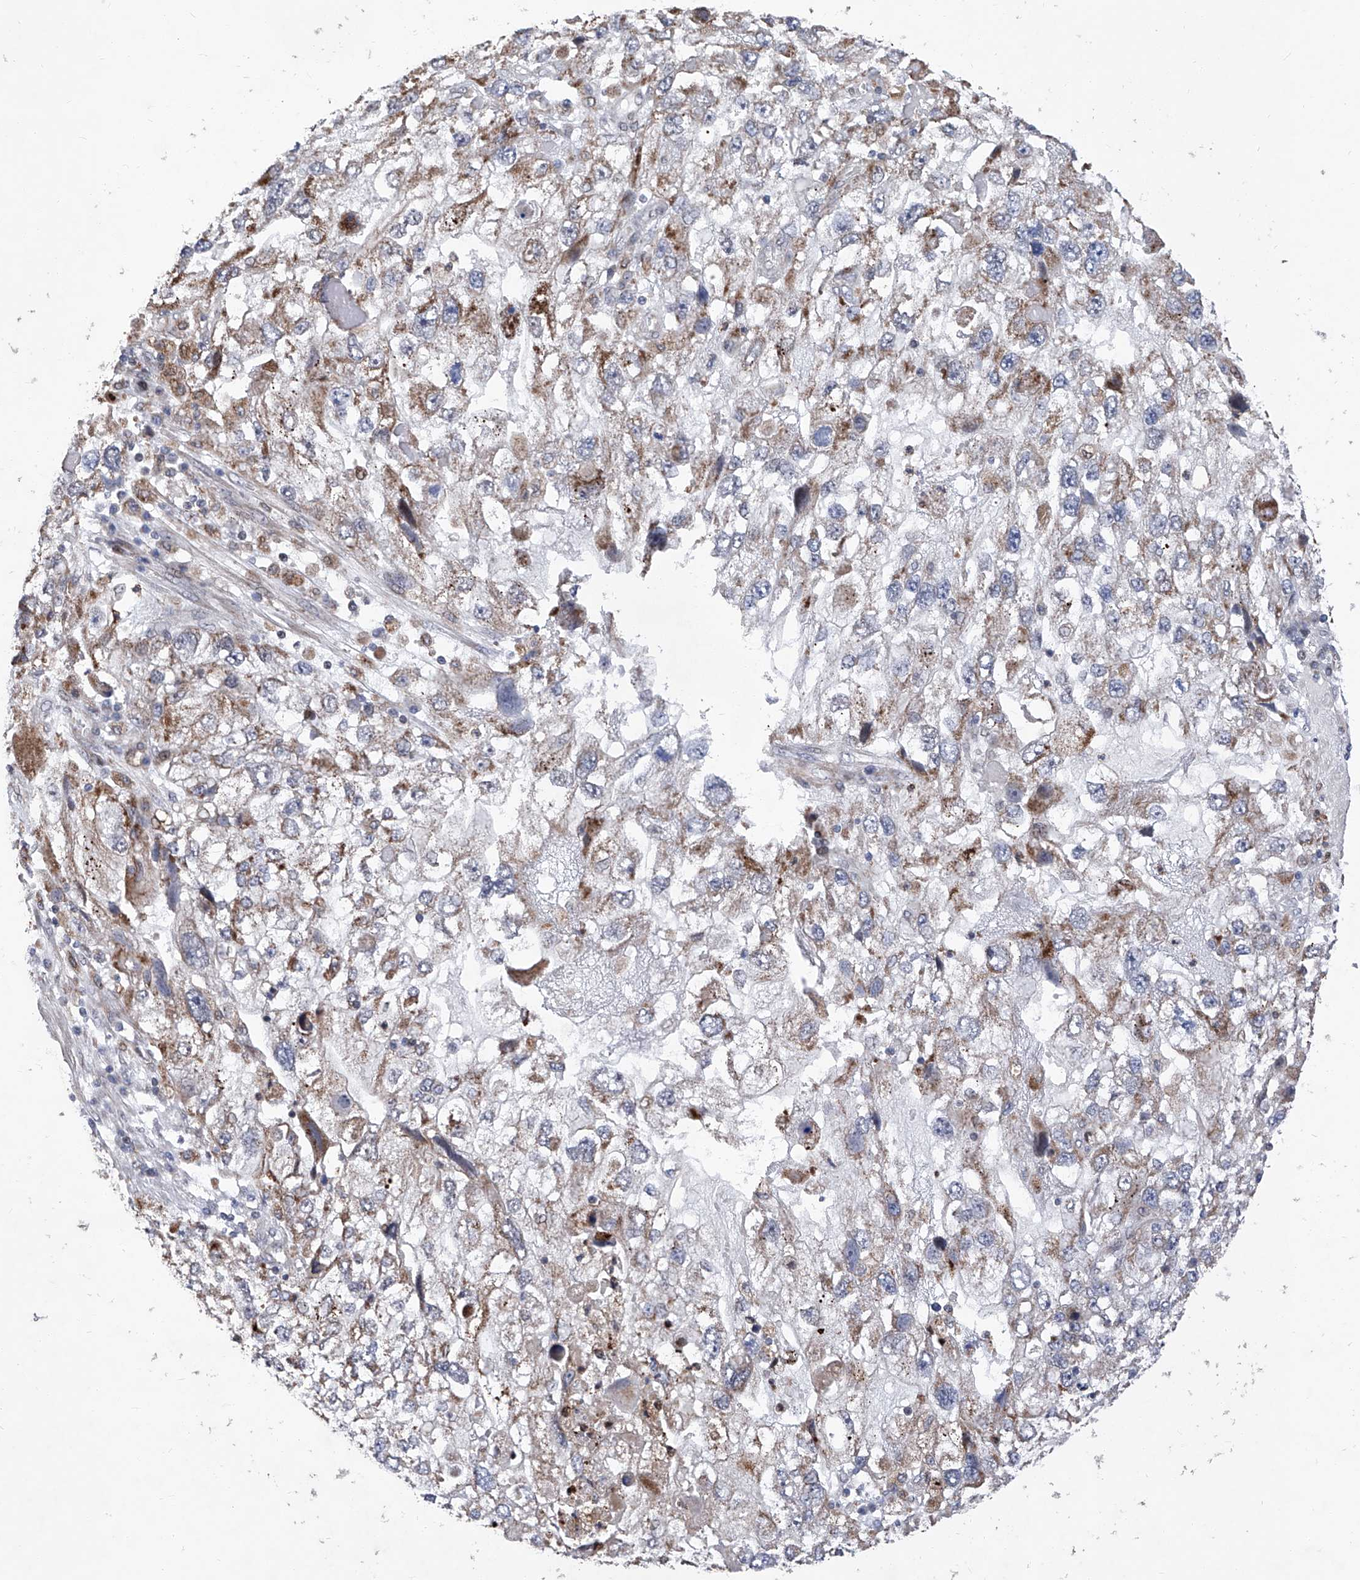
{"staining": {"intensity": "moderate", "quantity": "<25%", "location": "cytoplasmic/membranous"}, "tissue": "endometrial cancer", "cell_type": "Tumor cells", "image_type": "cancer", "snomed": [{"axis": "morphology", "description": "Adenocarcinoma, NOS"}, {"axis": "topography", "description": "Endometrium"}], "caption": "DAB immunohistochemical staining of human endometrial cancer (adenocarcinoma) displays moderate cytoplasmic/membranous protein positivity in approximately <25% of tumor cells.", "gene": "FARP2", "patient": {"sex": "female", "age": 49}}